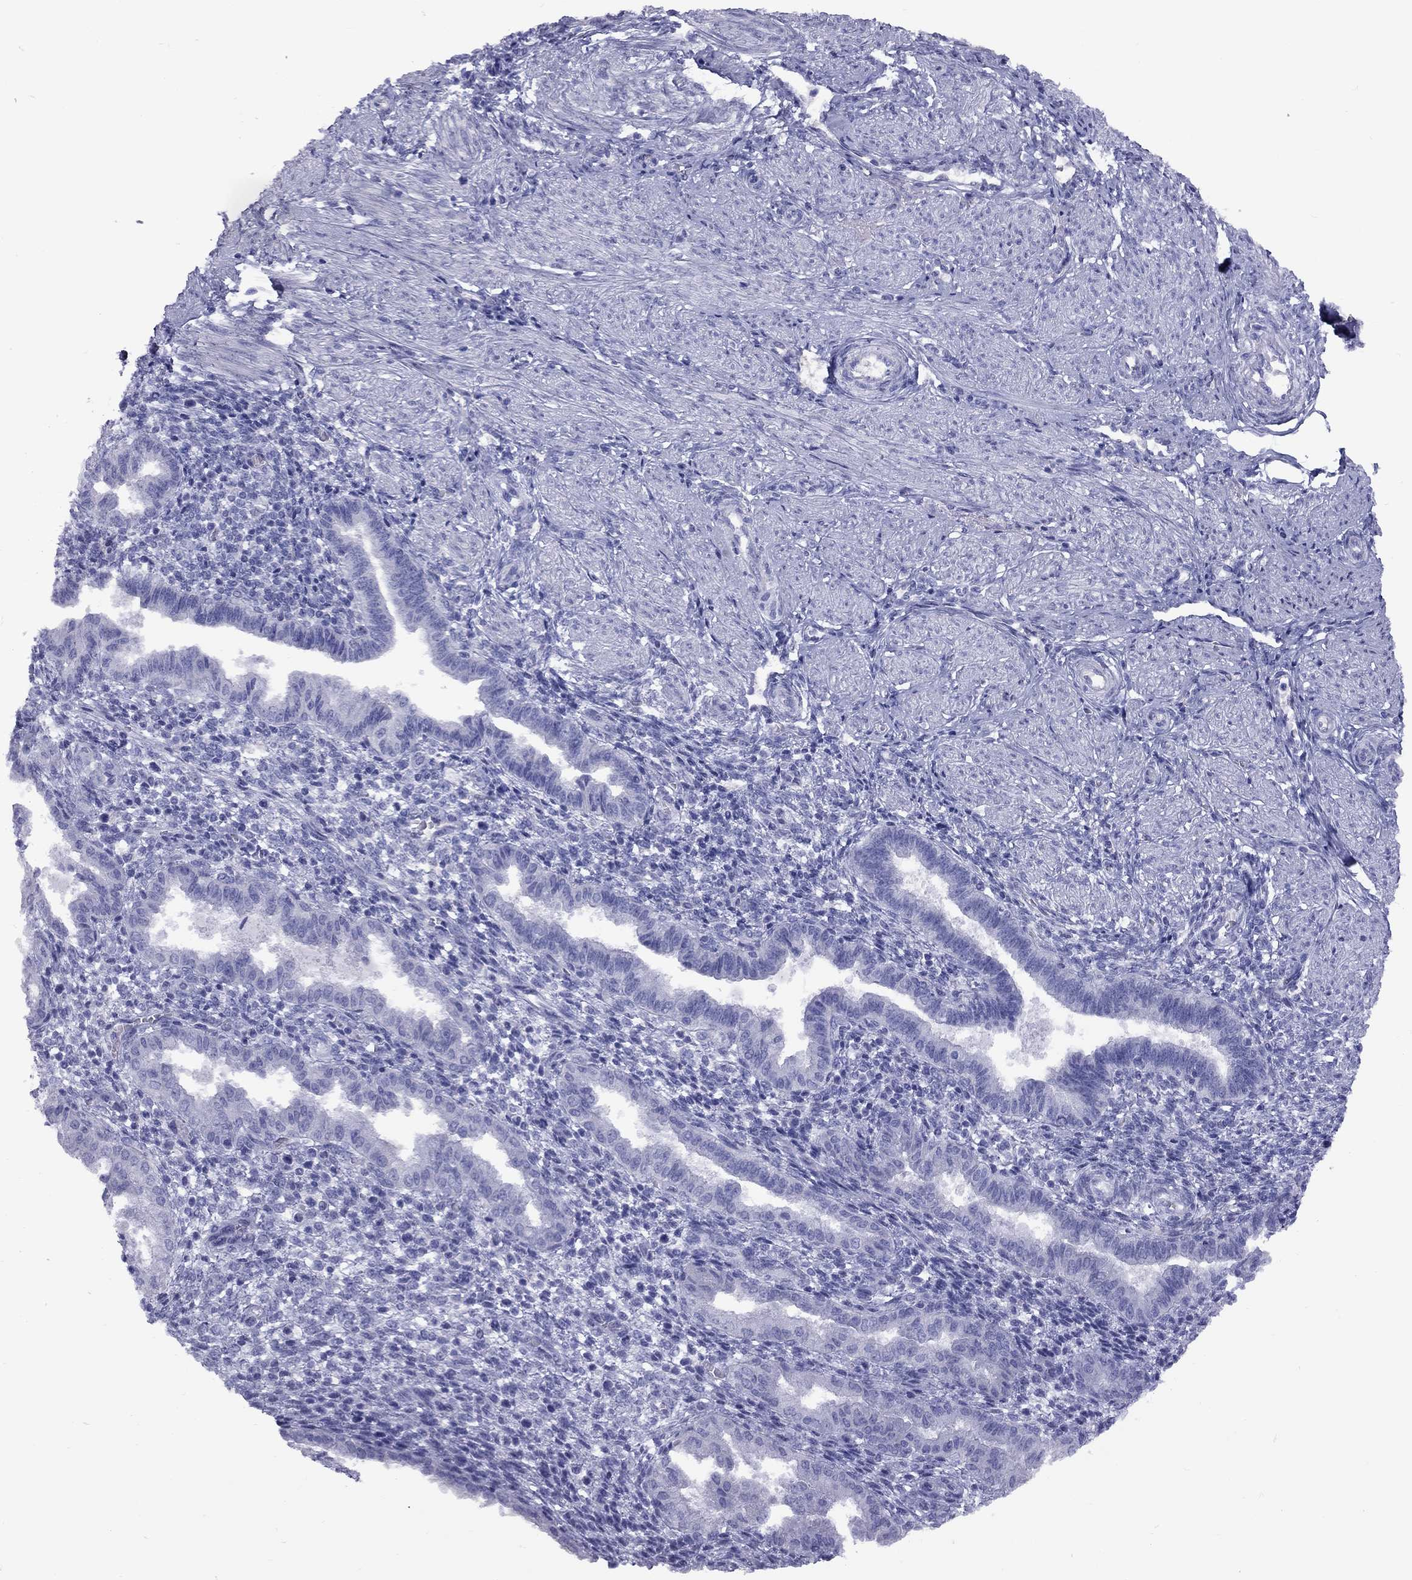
{"staining": {"intensity": "negative", "quantity": "none", "location": "none"}, "tissue": "endometrium", "cell_type": "Cells in endometrial stroma", "image_type": "normal", "snomed": [{"axis": "morphology", "description": "Normal tissue, NOS"}, {"axis": "topography", "description": "Endometrium"}], "caption": "IHC image of normal endometrium: endometrium stained with DAB (3,3'-diaminobenzidine) shows no significant protein positivity in cells in endometrial stroma. (DAB (3,3'-diaminobenzidine) immunohistochemistry (IHC), high magnification).", "gene": "FSCN3", "patient": {"sex": "female", "age": 37}}